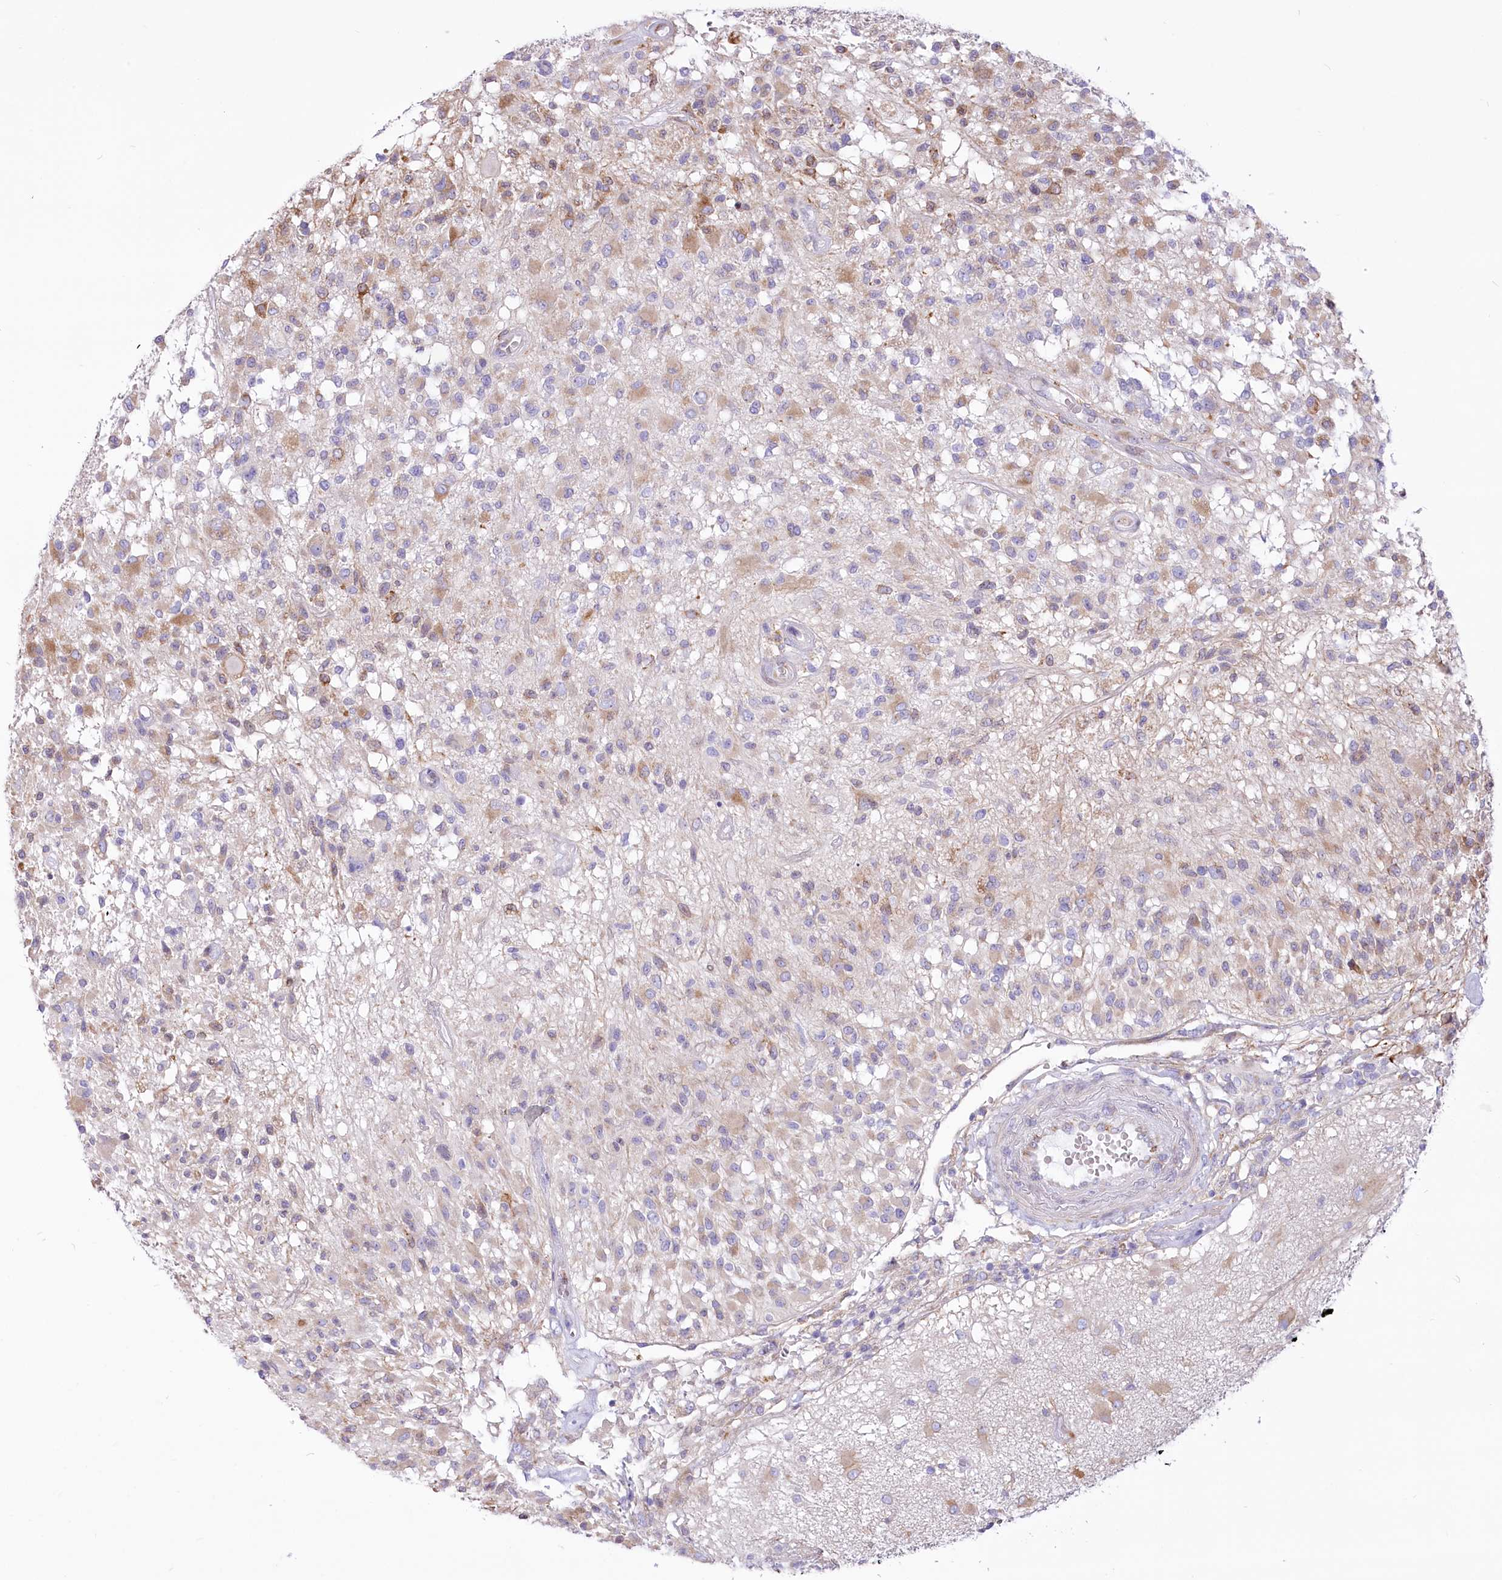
{"staining": {"intensity": "weak", "quantity": "<25%", "location": "cytoplasmic/membranous"}, "tissue": "glioma", "cell_type": "Tumor cells", "image_type": "cancer", "snomed": [{"axis": "morphology", "description": "Glioma, malignant, High grade"}, {"axis": "morphology", "description": "Glioblastoma, NOS"}, {"axis": "topography", "description": "Brain"}], "caption": "Immunohistochemical staining of human glioma reveals no significant staining in tumor cells.", "gene": "STT3B", "patient": {"sex": "male", "age": 60}}